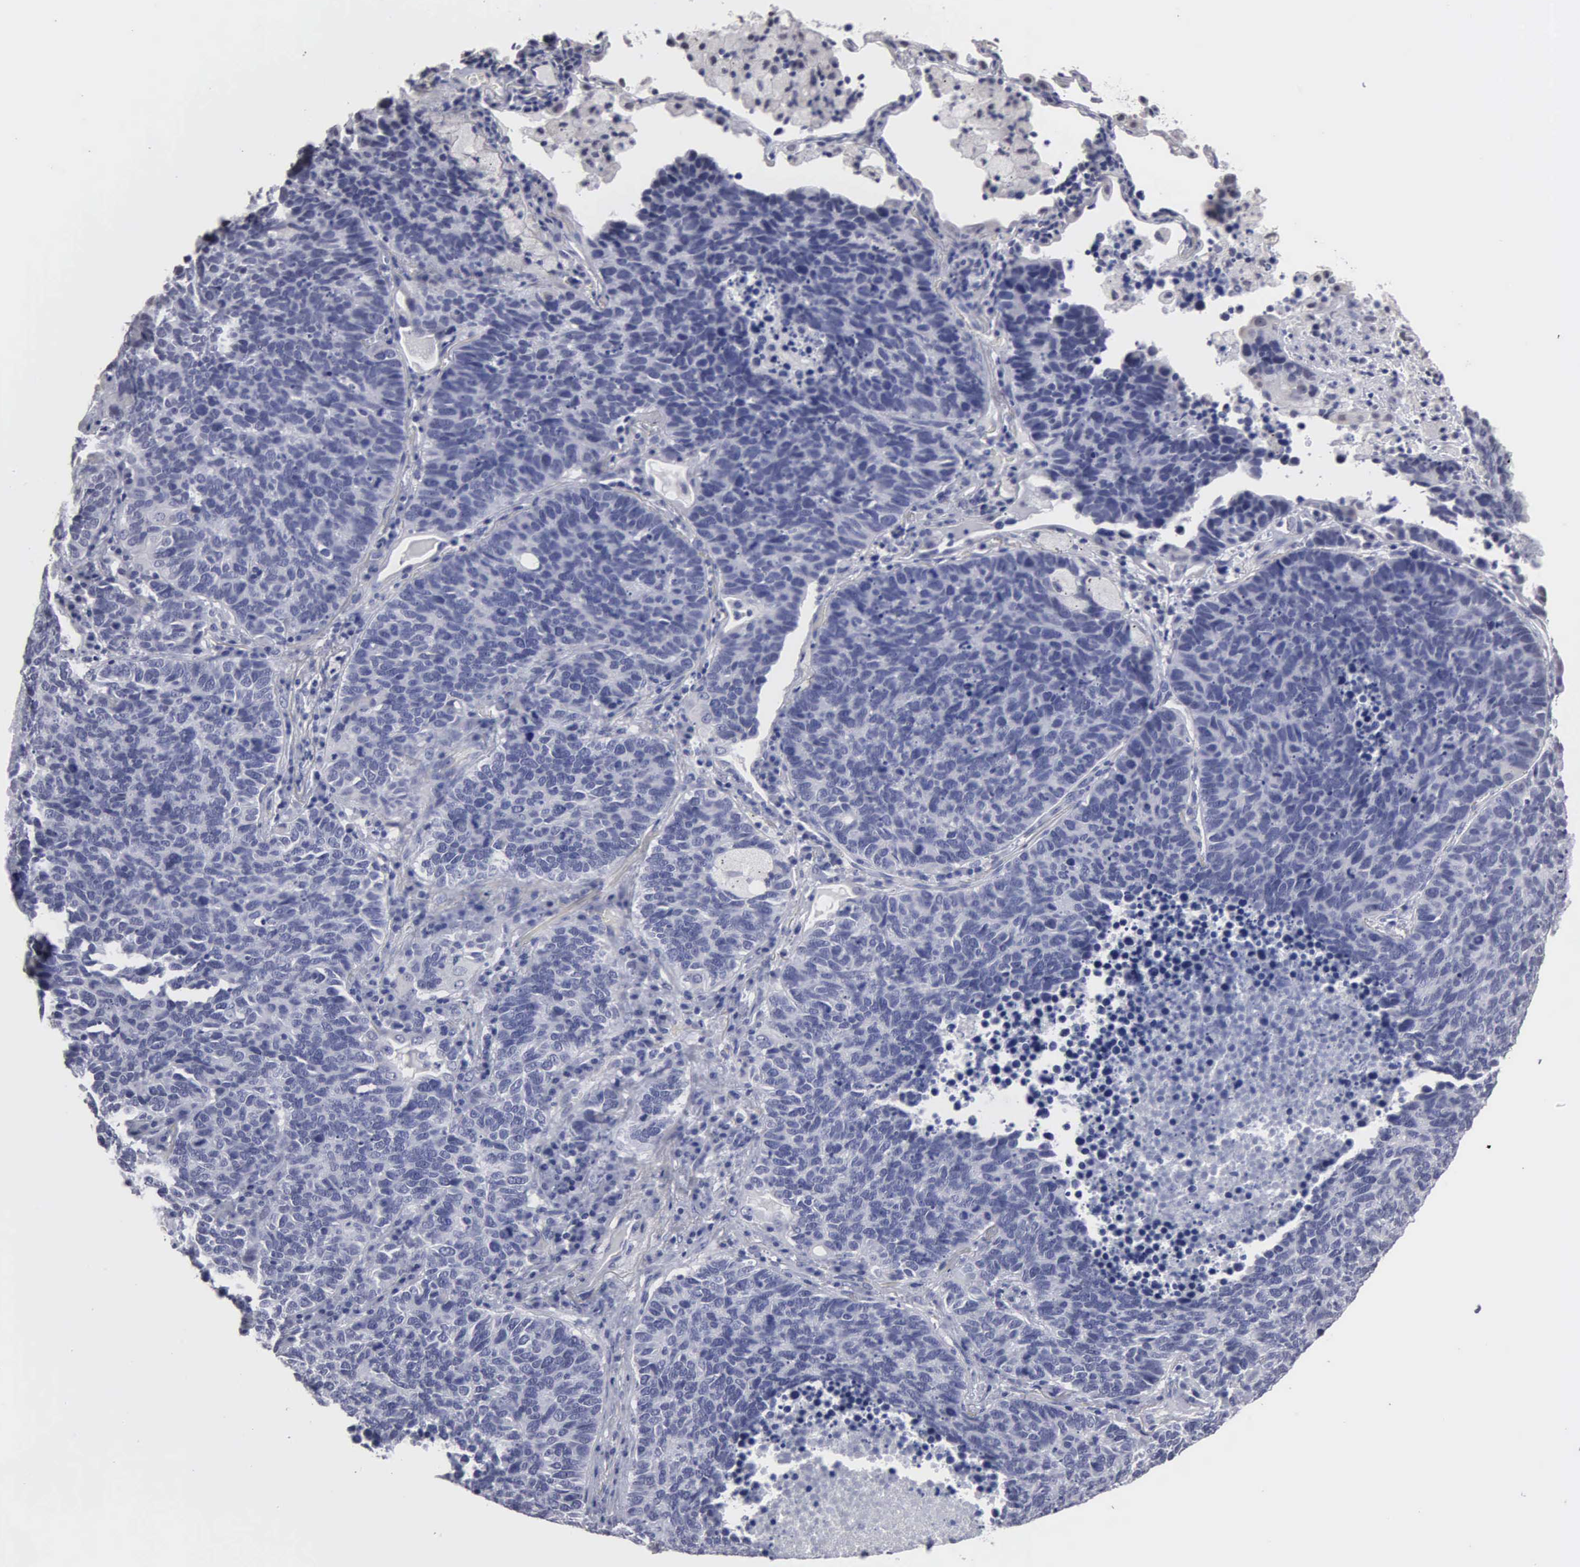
{"staining": {"intensity": "negative", "quantity": "none", "location": "none"}, "tissue": "lung cancer", "cell_type": "Tumor cells", "image_type": "cancer", "snomed": [{"axis": "morphology", "description": "Neoplasm, malignant, NOS"}, {"axis": "topography", "description": "Lung"}], "caption": "Lung cancer was stained to show a protein in brown. There is no significant staining in tumor cells.", "gene": "UPB1", "patient": {"sex": "female", "age": 75}}